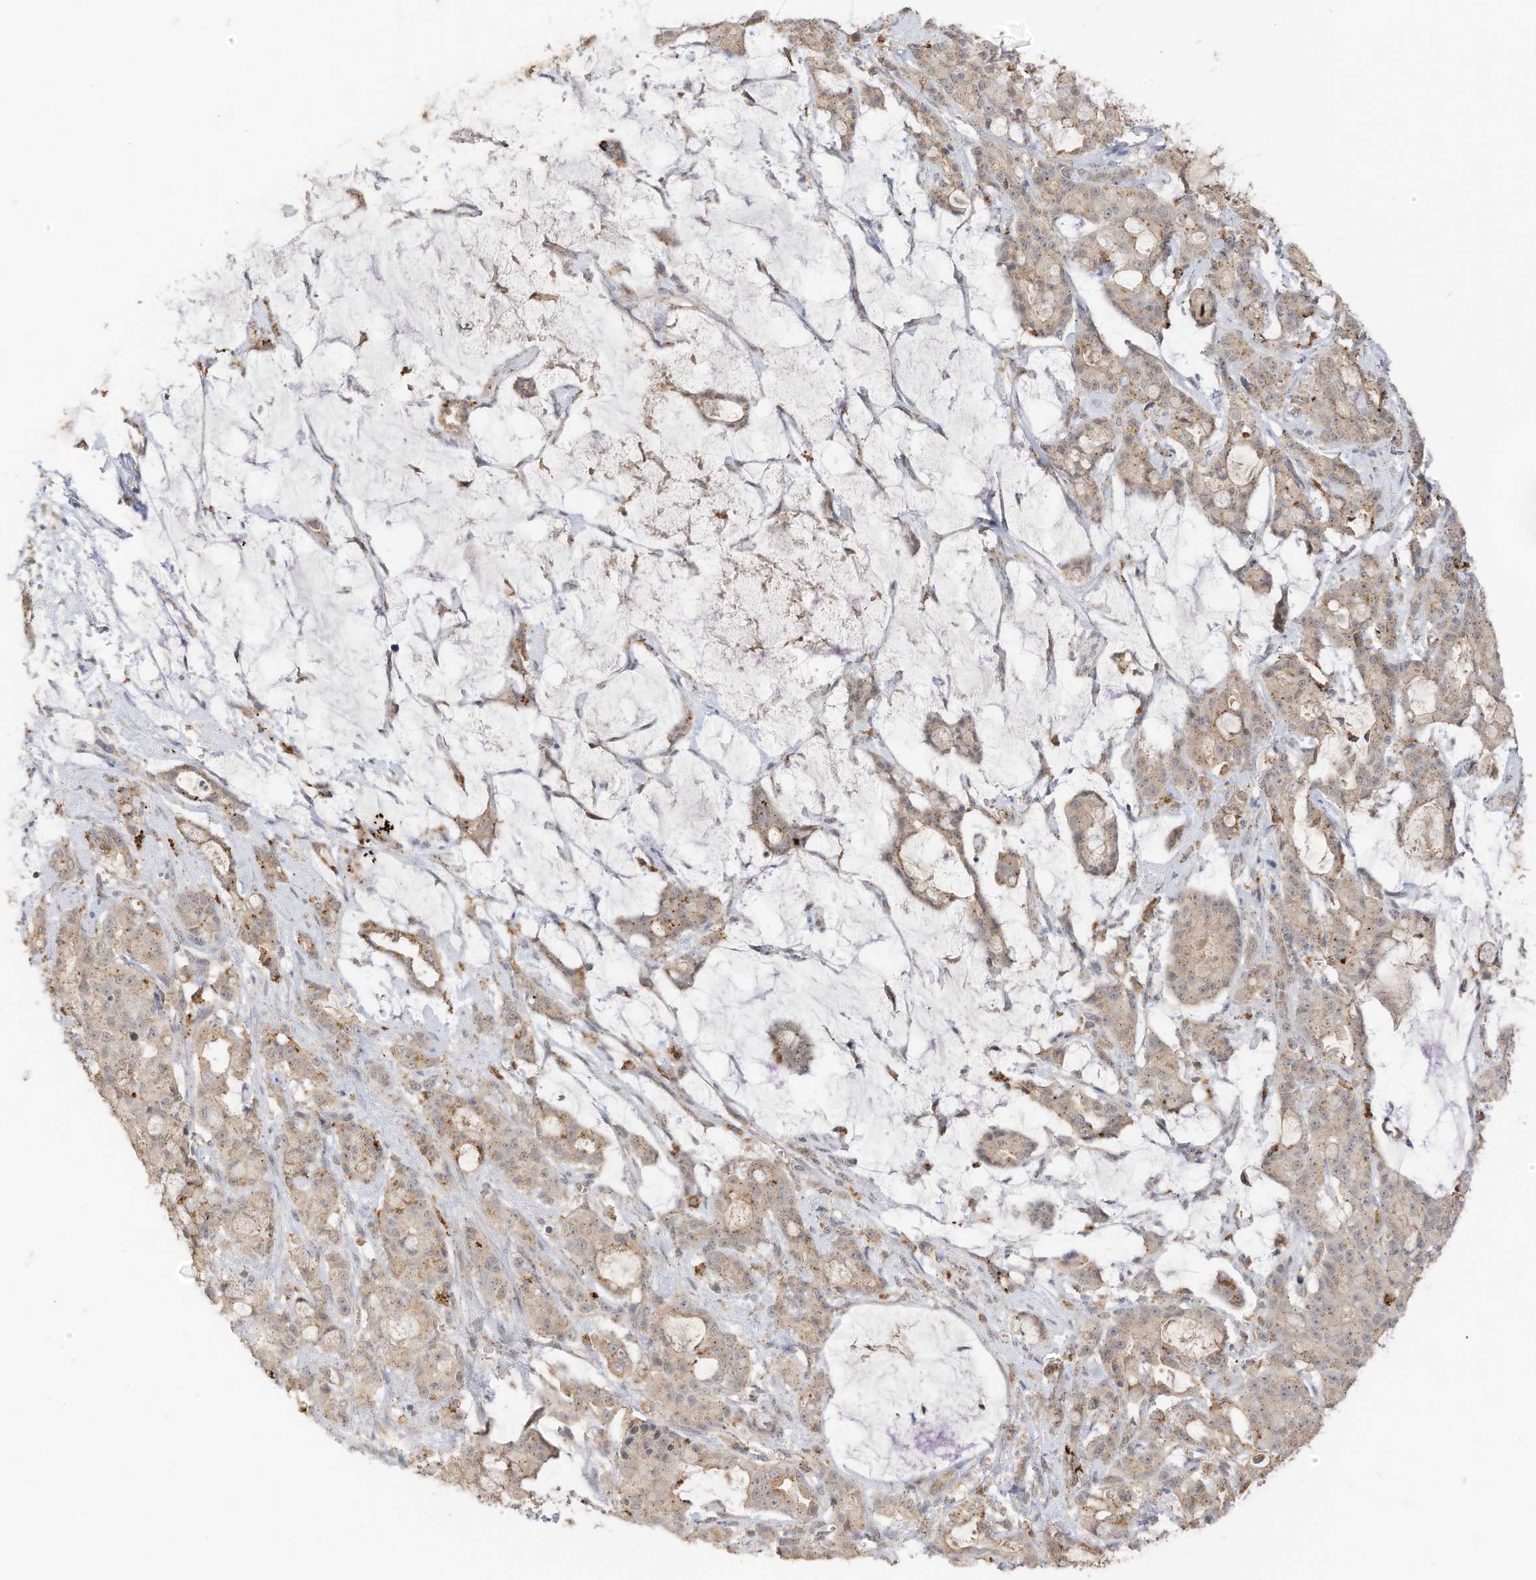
{"staining": {"intensity": "moderate", "quantity": "25%-75%", "location": "cytoplasmic/membranous"}, "tissue": "pancreatic cancer", "cell_type": "Tumor cells", "image_type": "cancer", "snomed": [{"axis": "morphology", "description": "Adenocarcinoma, NOS"}, {"axis": "topography", "description": "Pancreas"}], "caption": "A brown stain shows moderate cytoplasmic/membranous positivity of a protein in pancreatic cancer (adenocarcinoma) tumor cells.", "gene": "N4BP3", "patient": {"sex": "female", "age": 73}}